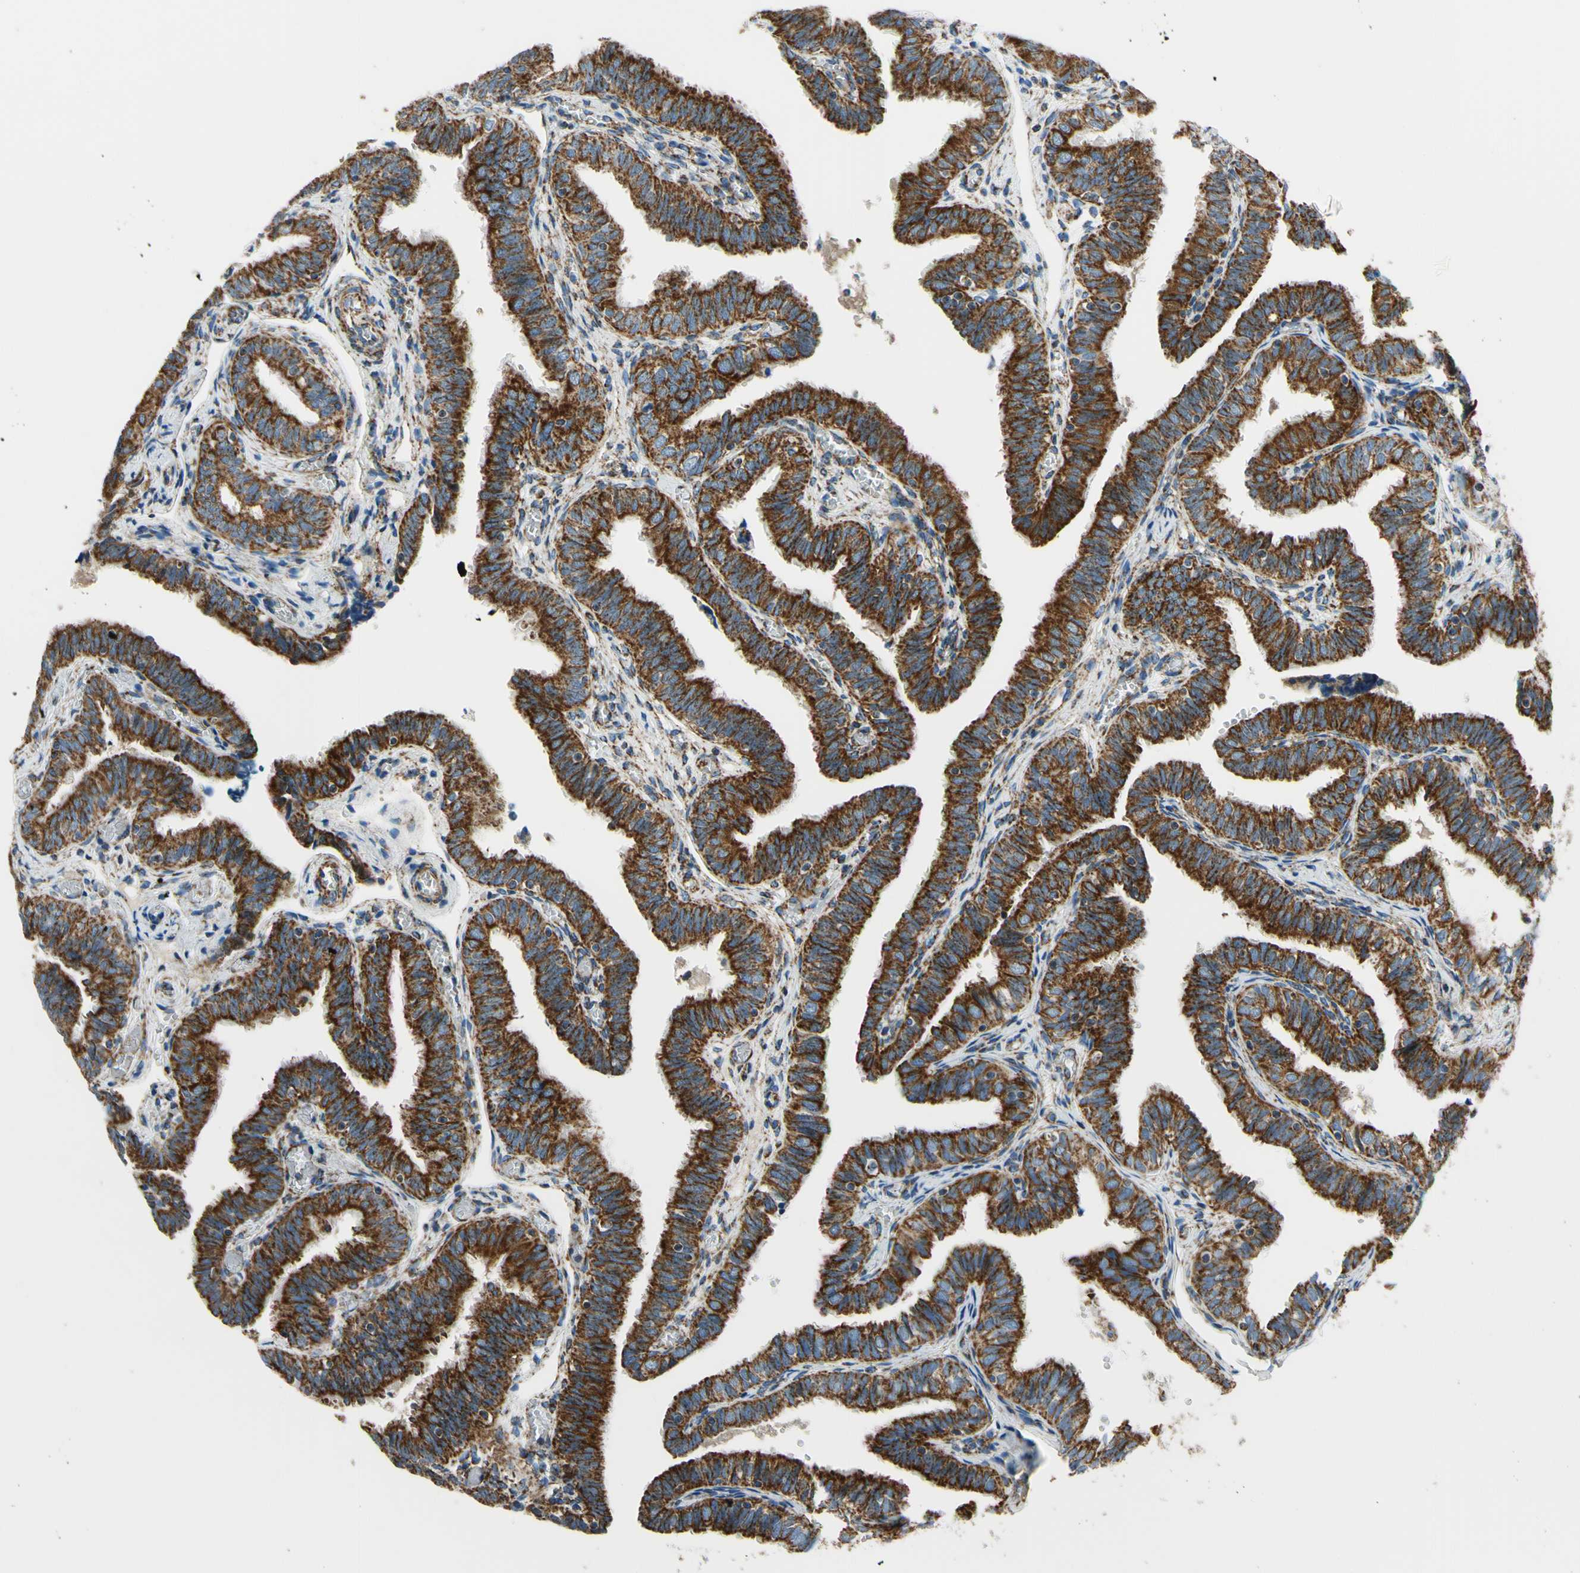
{"staining": {"intensity": "strong", "quantity": ">75%", "location": "cytoplasmic/membranous"}, "tissue": "fallopian tube", "cell_type": "Glandular cells", "image_type": "normal", "snomed": [{"axis": "morphology", "description": "Normal tissue, NOS"}, {"axis": "topography", "description": "Fallopian tube"}], "caption": "Protein analysis of benign fallopian tube exhibits strong cytoplasmic/membranous staining in approximately >75% of glandular cells. (IHC, brightfield microscopy, high magnification).", "gene": "MAVS", "patient": {"sex": "female", "age": 46}}